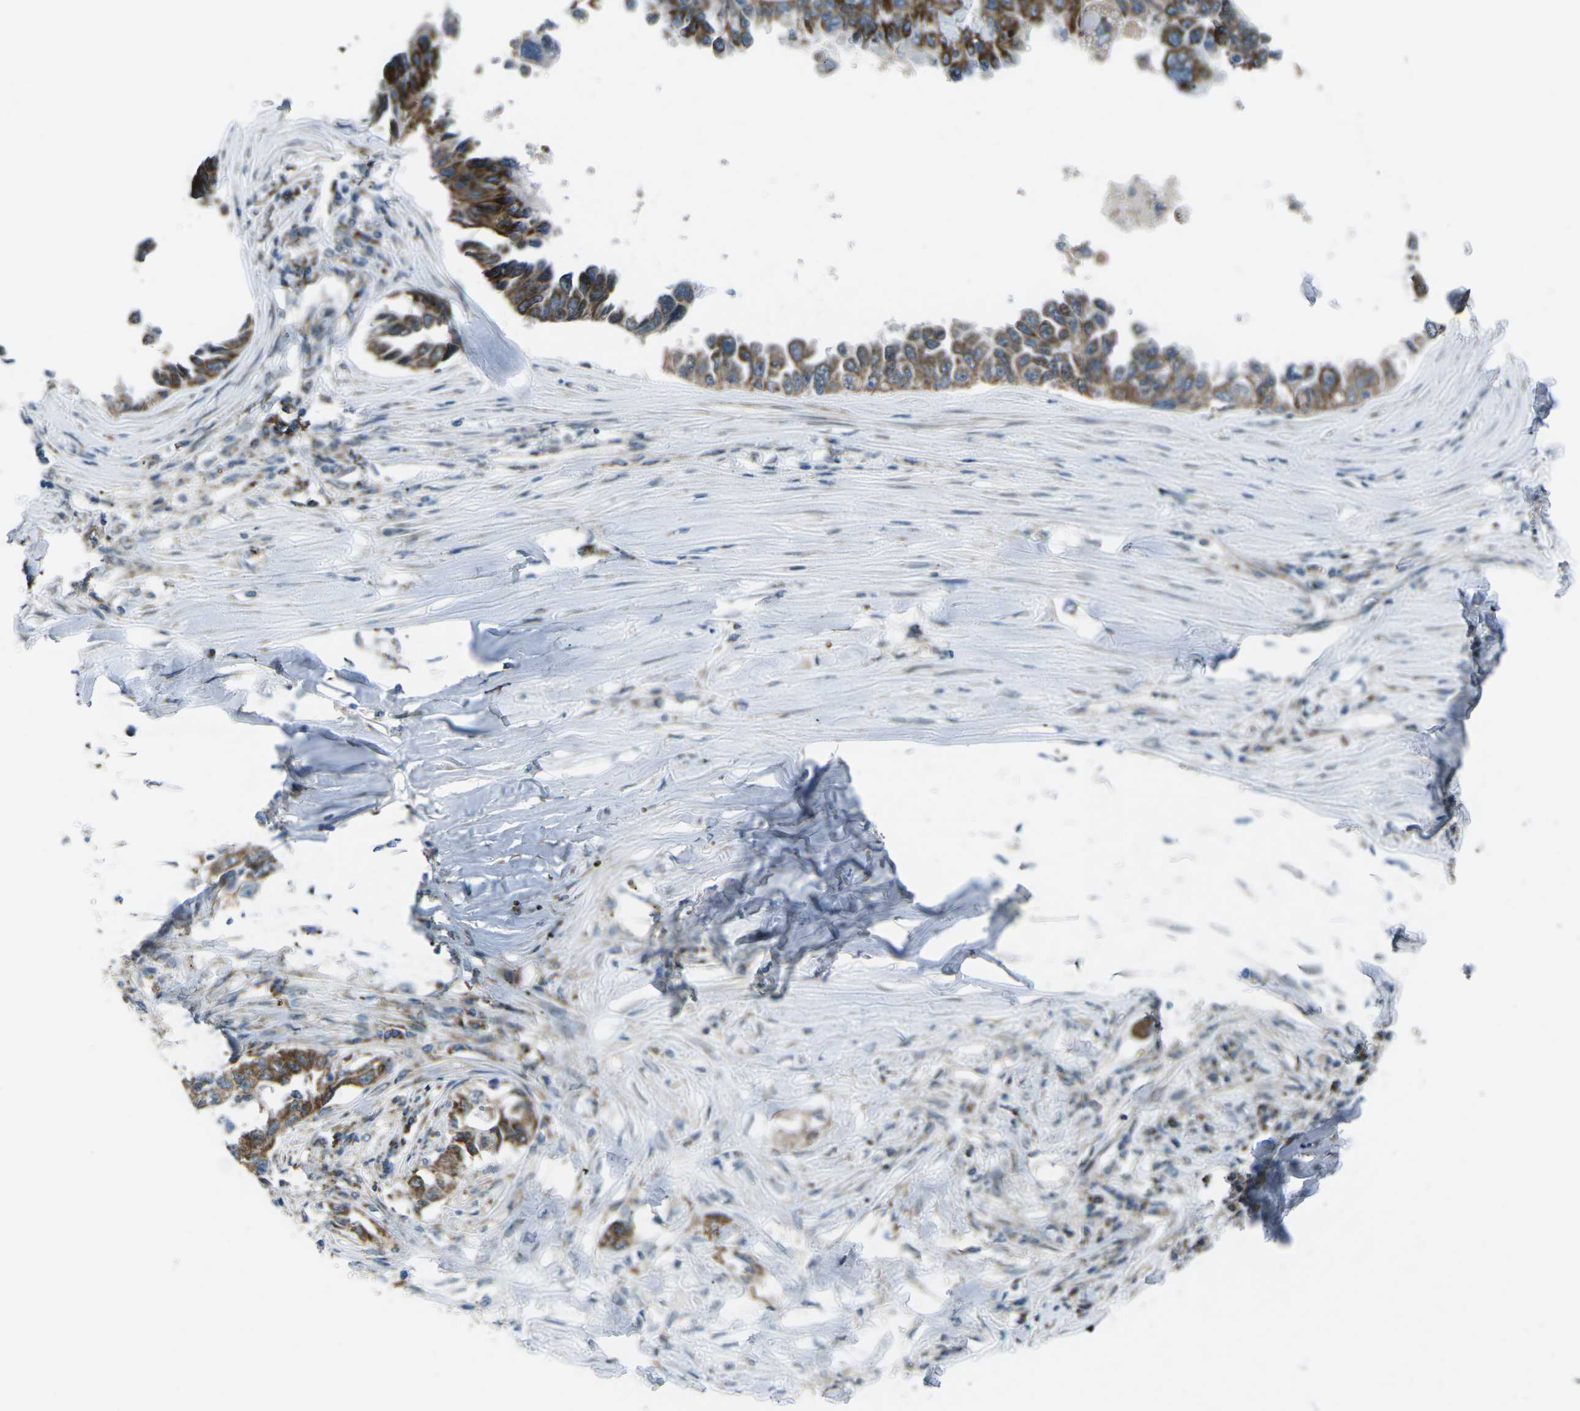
{"staining": {"intensity": "moderate", "quantity": ">75%", "location": "cytoplasmic/membranous"}, "tissue": "lung cancer", "cell_type": "Tumor cells", "image_type": "cancer", "snomed": [{"axis": "morphology", "description": "Adenocarcinoma, NOS"}, {"axis": "topography", "description": "Lung"}], "caption": "A high-resolution micrograph shows immunohistochemistry (IHC) staining of adenocarcinoma (lung), which reveals moderate cytoplasmic/membranous expression in about >75% of tumor cells.", "gene": "RFESD", "patient": {"sex": "female", "age": 51}}